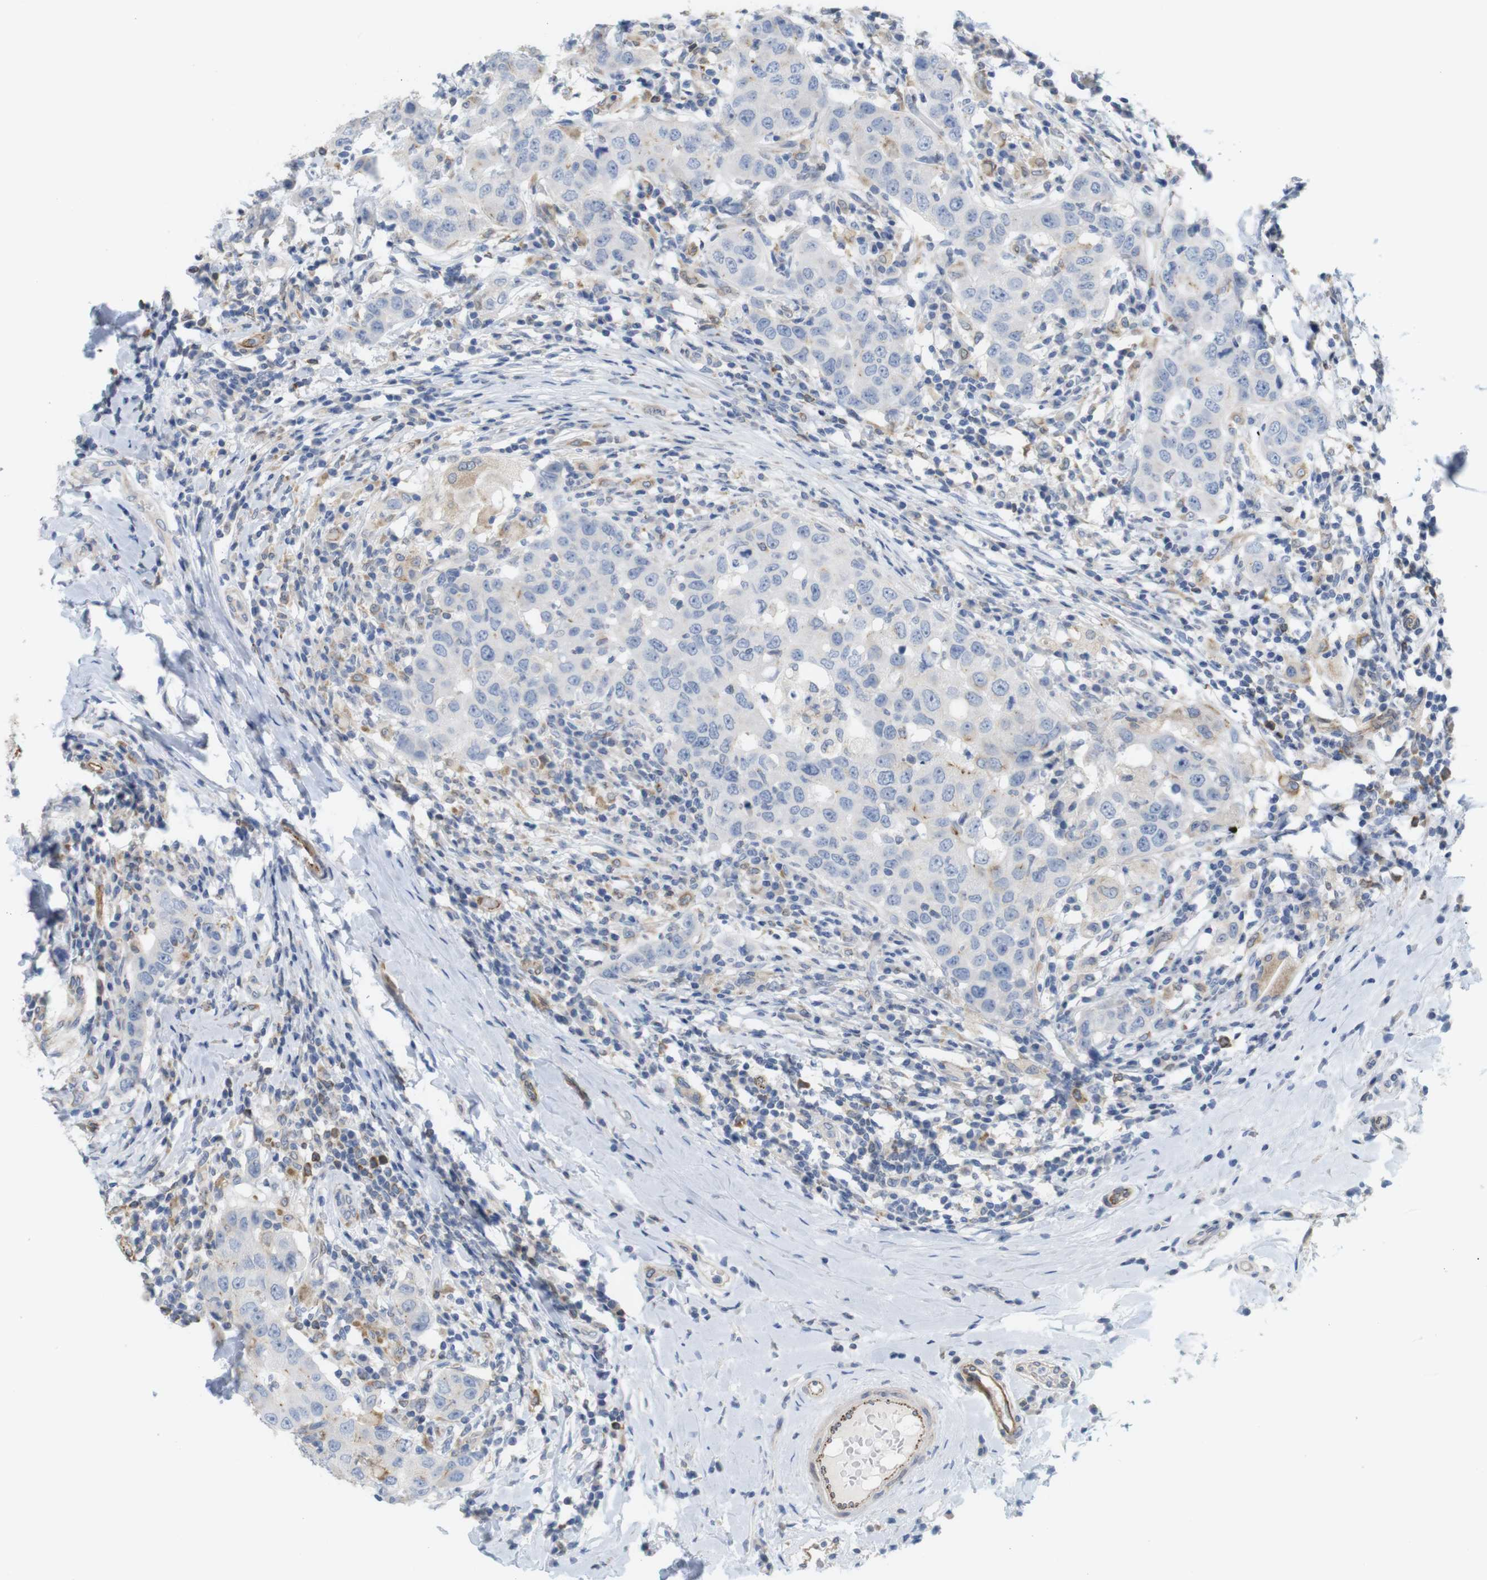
{"staining": {"intensity": "negative", "quantity": "none", "location": "none"}, "tissue": "breast cancer", "cell_type": "Tumor cells", "image_type": "cancer", "snomed": [{"axis": "morphology", "description": "Duct carcinoma"}, {"axis": "topography", "description": "Breast"}], "caption": "Immunohistochemistry photomicrograph of intraductal carcinoma (breast) stained for a protein (brown), which exhibits no expression in tumor cells.", "gene": "ITPR1", "patient": {"sex": "female", "age": 27}}